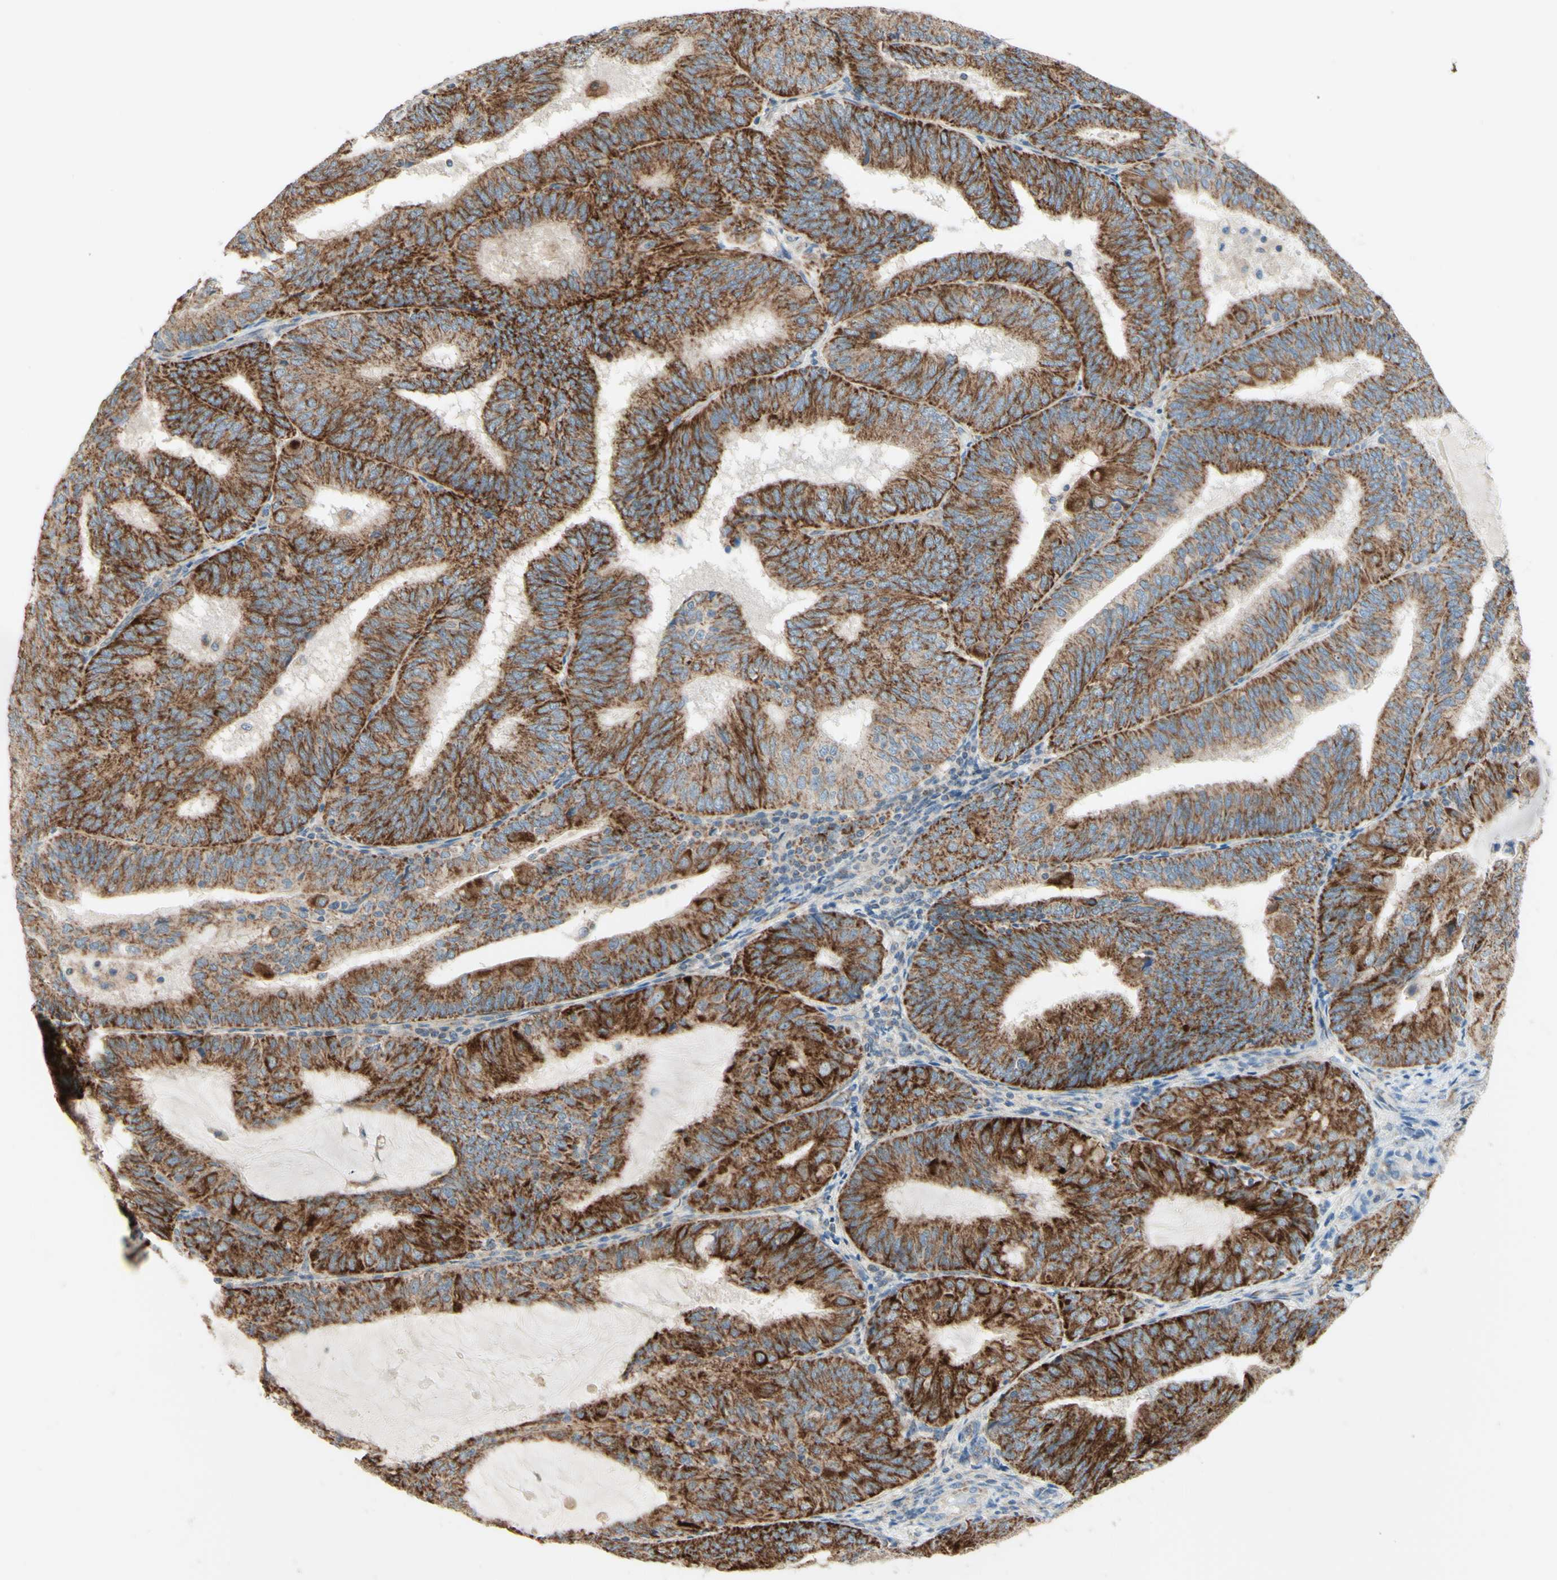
{"staining": {"intensity": "strong", "quantity": ">75%", "location": "cytoplasmic/membranous"}, "tissue": "endometrial cancer", "cell_type": "Tumor cells", "image_type": "cancer", "snomed": [{"axis": "morphology", "description": "Adenocarcinoma, NOS"}, {"axis": "topography", "description": "Endometrium"}], "caption": "Adenocarcinoma (endometrial) stained with a brown dye exhibits strong cytoplasmic/membranous positive staining in about >75% of tumor cells.", "gene": "ARMC10", "patient": {"sex": "female", "age": 81}}